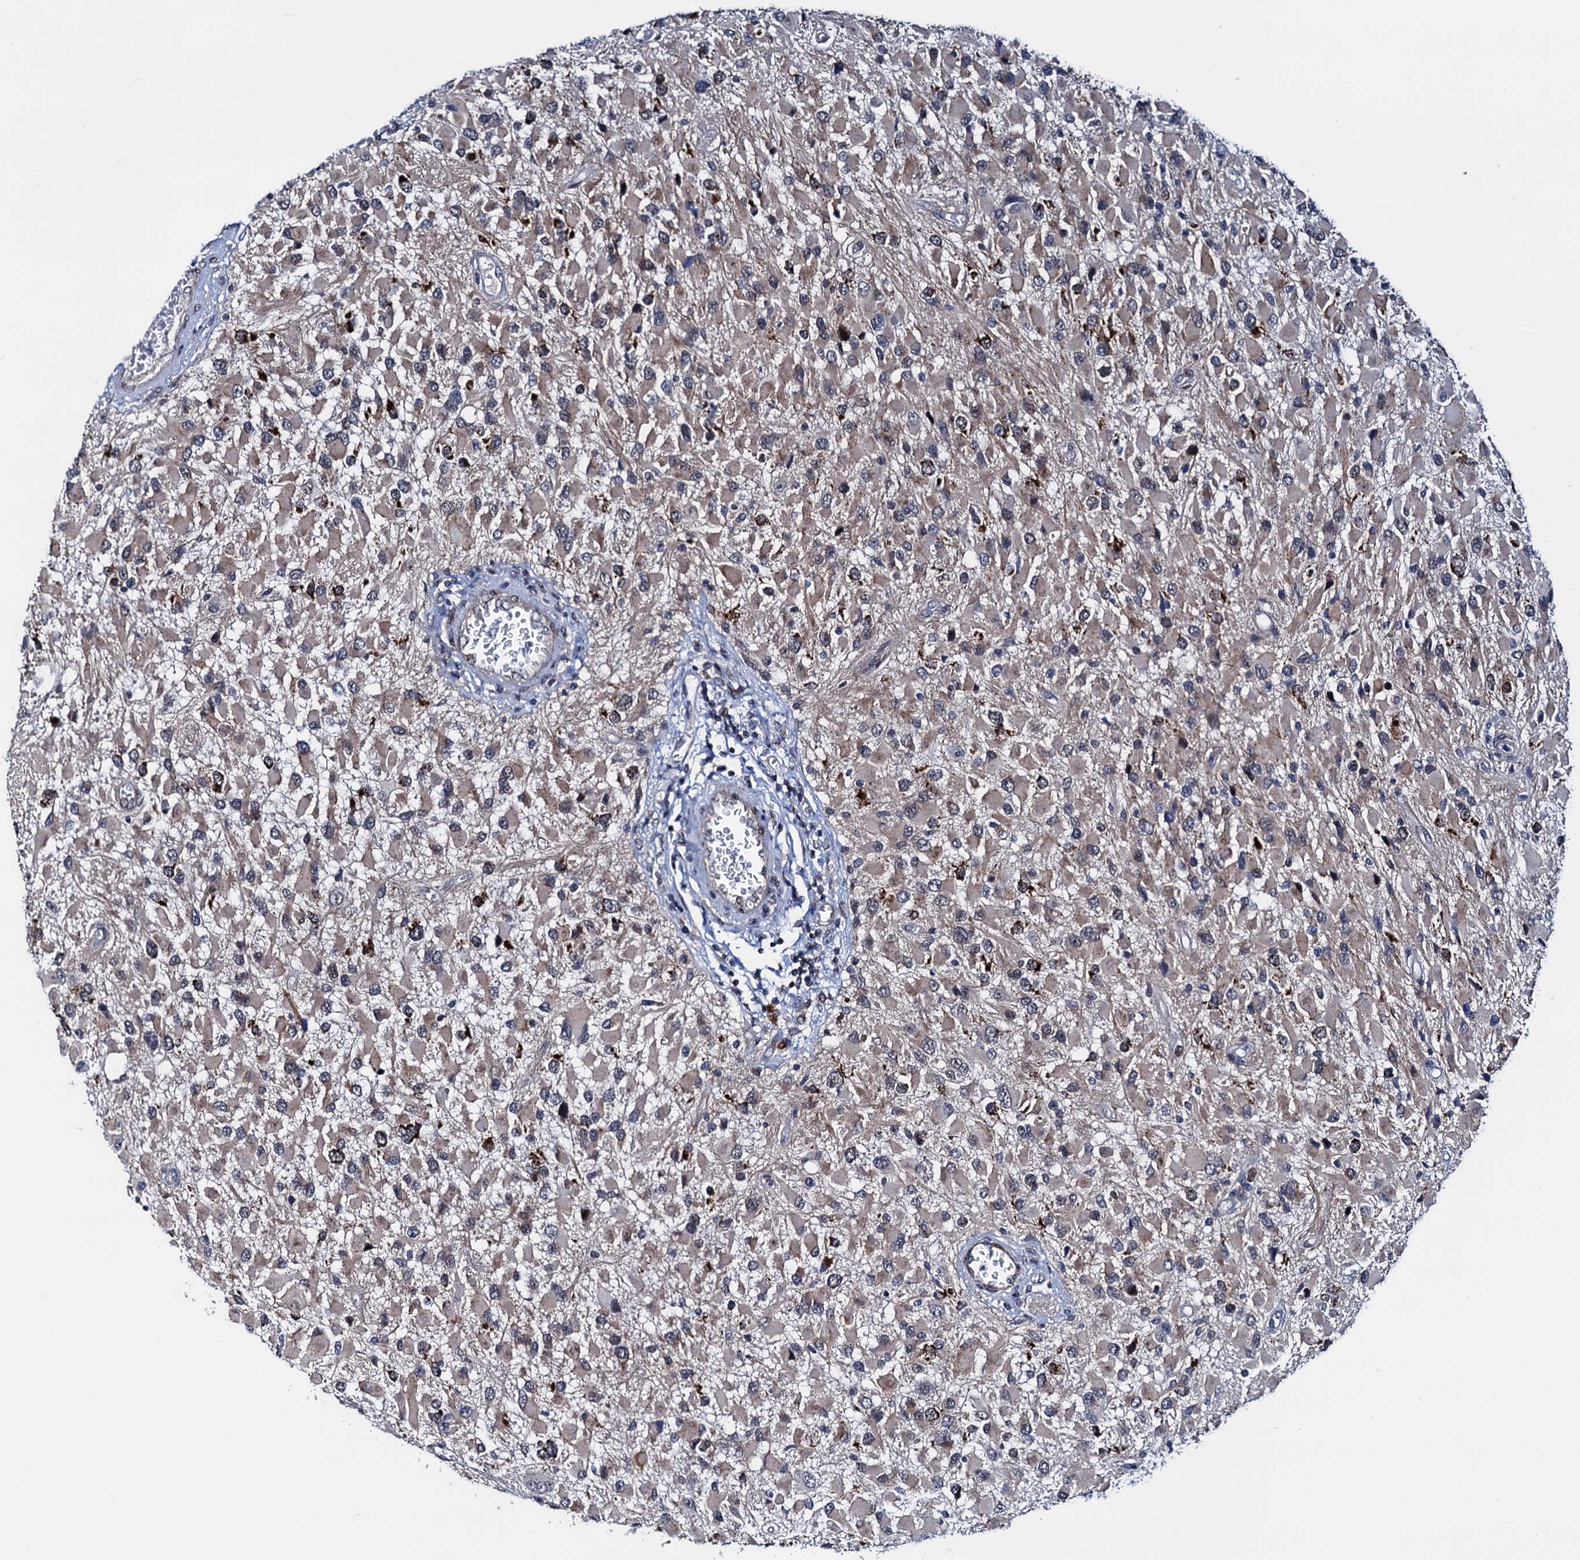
{"staining": {"intensity": "moderate", "quantity": "<25%", "location": "cytoplasmic/membranous"}, "tissue": "glioma", "cell_type": "Tumor cells", "image_type": "cancer", "snomed": [{"axis": "morphology", "description": "Glioma, malignant, High grade"}, {"axis": "topography", "description": "Brain"}], "caption": "Protein staining demonstrates moderate cytoplasmic/membranous positivity in about <25% of tumor cells in malignant high-grade glioma. (Stains: DAB in brown, nuclei in blue, Microscopy: brightfield microscopy at high magnification).", "gene": "COA4", "patient": {"sex": "male", "age": 53}}